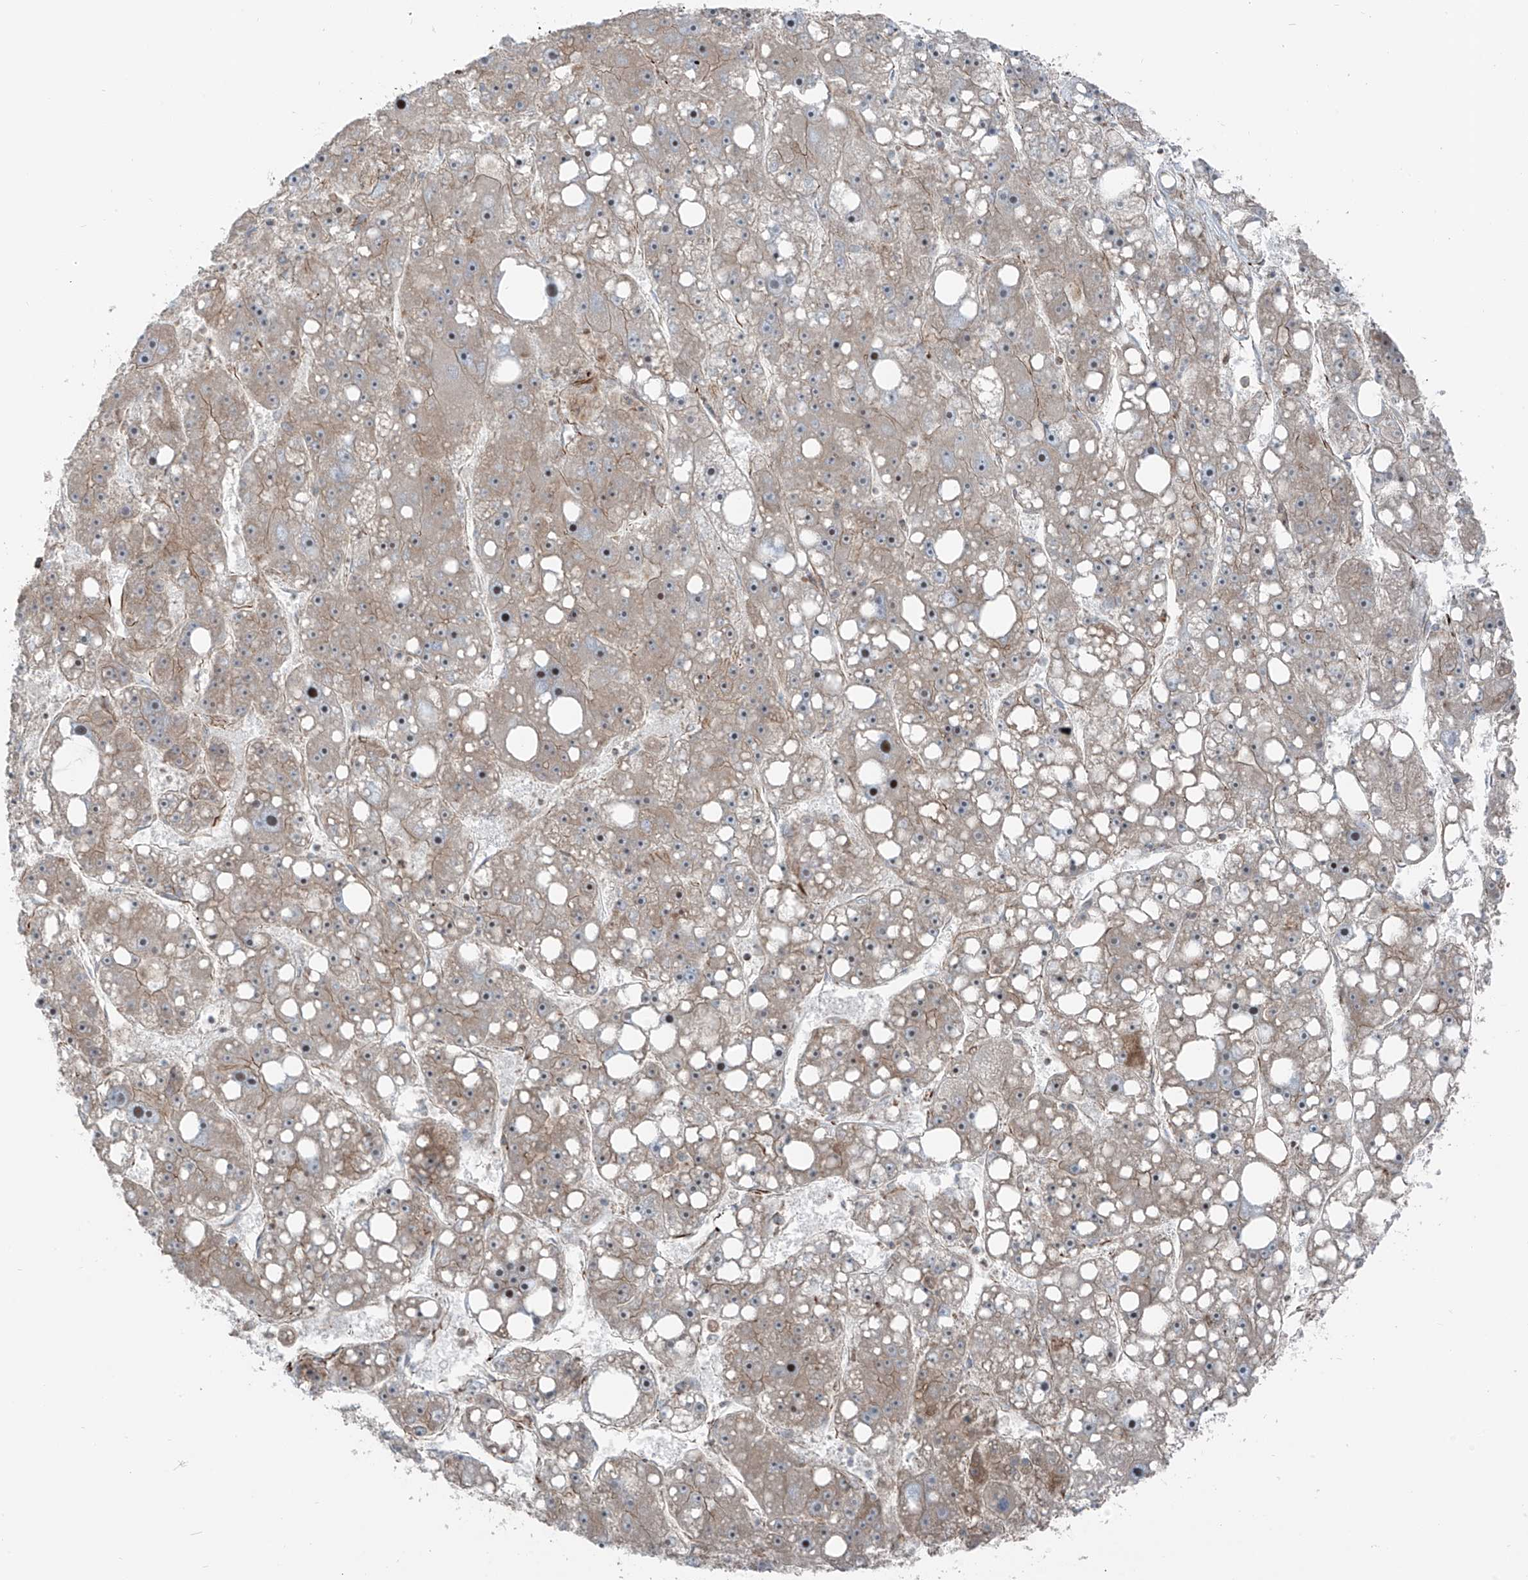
{"staining": {"intensity": "weak", "quantity": "25%-75%", "location": "cytoplasmic/membranous,nuclear"}, "tissue": "liver cancer", "cell_type": "Tumor cells", "image_type": "cancer", "snomed": [{"axis": "morphology", "description": "Carcinoma, Hepatocellular, NOS"}, {"axis": "topography", "description": "Liver"}], "caption": "Liver cancer stained with a protein marker shows weak staining in tumor cells.", "gene": "ERLEC1", "patient": {"sex": "female", "age": 61}}